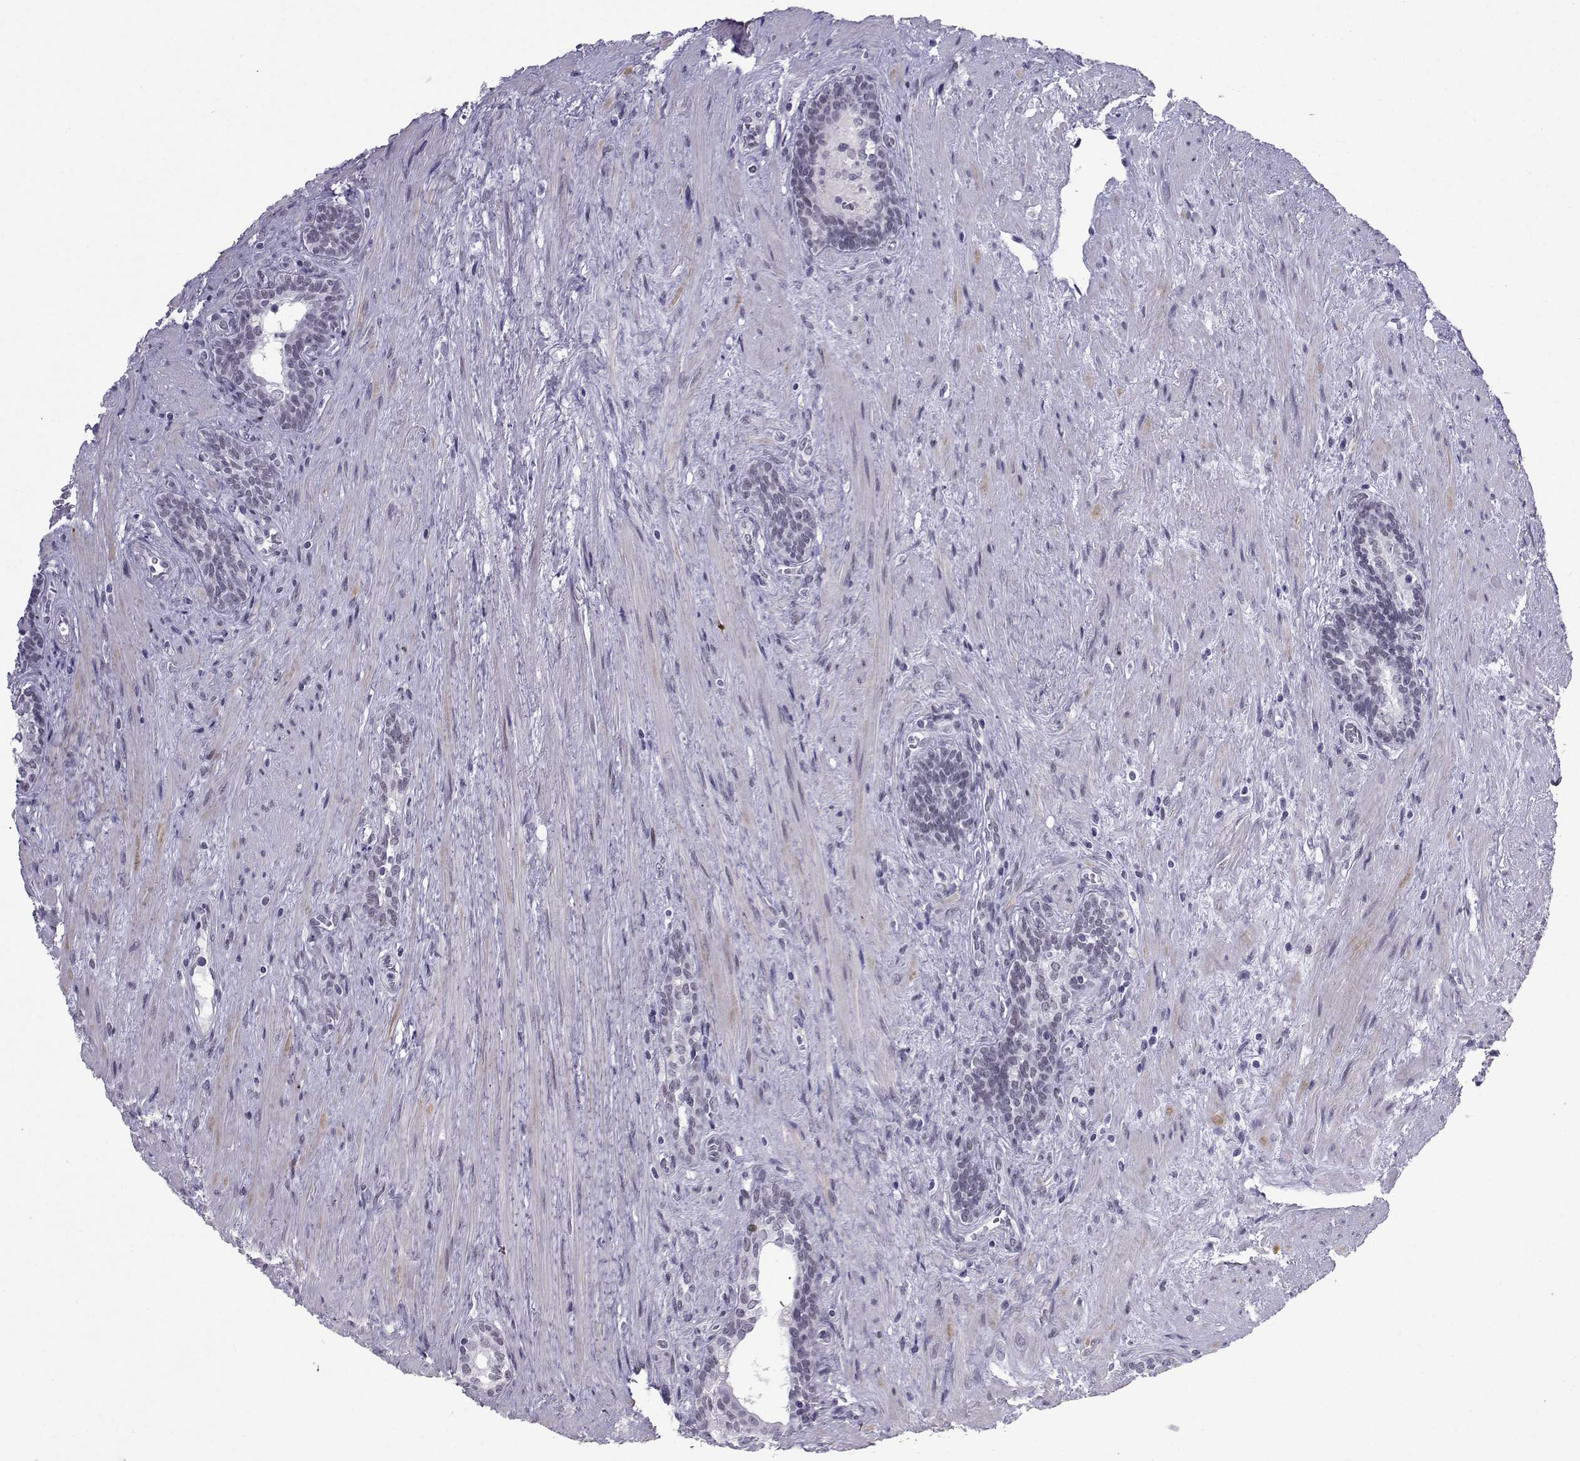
{"staining": {"intensity": "negative", "quantity": "none", "location": "none"}, "tissue": "prostate cancer", "cell_type": "Tumor cells", "image_type": "cancer", "snomed": [{"axis": "morphology", "description": "Adenocarcinoma, NOS"}, {"axis": "morphology", "description": "Adenocarcinoma, High grade"}, {"axis": "topography", "description": "Prostate"}], "caption": "This is a histopathology image of immunohistochemistry (IHC) staining of prostate cancer, which shows no expression in tumor cells. Brightfield microscopy of immunohistochemistry stained with DAB (3,3'-diaminobenzidine) (brown) and hematoxylin (blue), captured at high magnification.", "gene": "LORICRIN", "patient": {"sex": "male", "age": 61}}